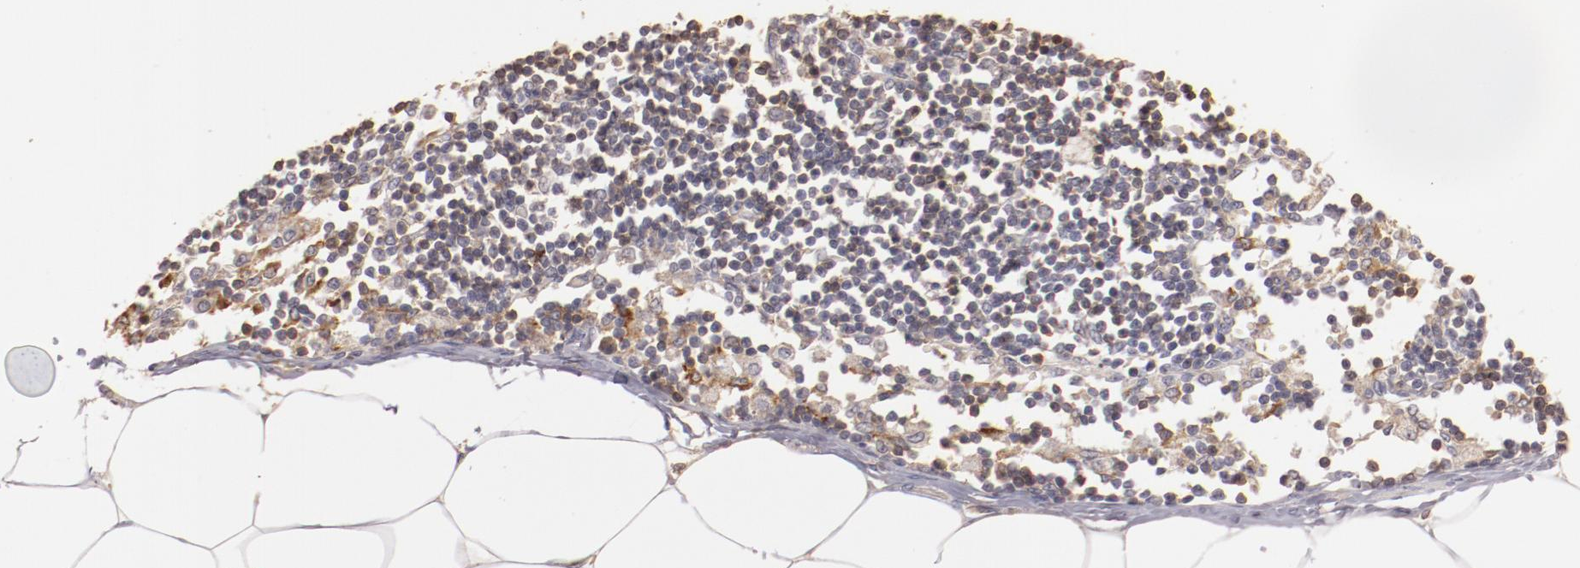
{"staining": {"intensity": "negative", "quantity": "none", "location": "none"}, "tissue": "adipose tissue", "cell_type": "Adipocytes", "image_type": "normal", "snomed": [{"axis": "morphology", "description": "Normal tissue, NOS"}, {"axis": "morphology", "description": "Adenocarcinoma, NOS"}, {"axis": "topography", "description": "Colon"}, {"axis": "topography", "description": "Peripheral nerve tissue"}], "caption": "Adipose tissue was stained to show a protein in brown. There is no significant staining in adipocytes. (Immunohistochemistry (ihc), brightfield microscopy, high magnification).", "gene": "MBL2", "patient": {"sex": "male", "age": 14}}